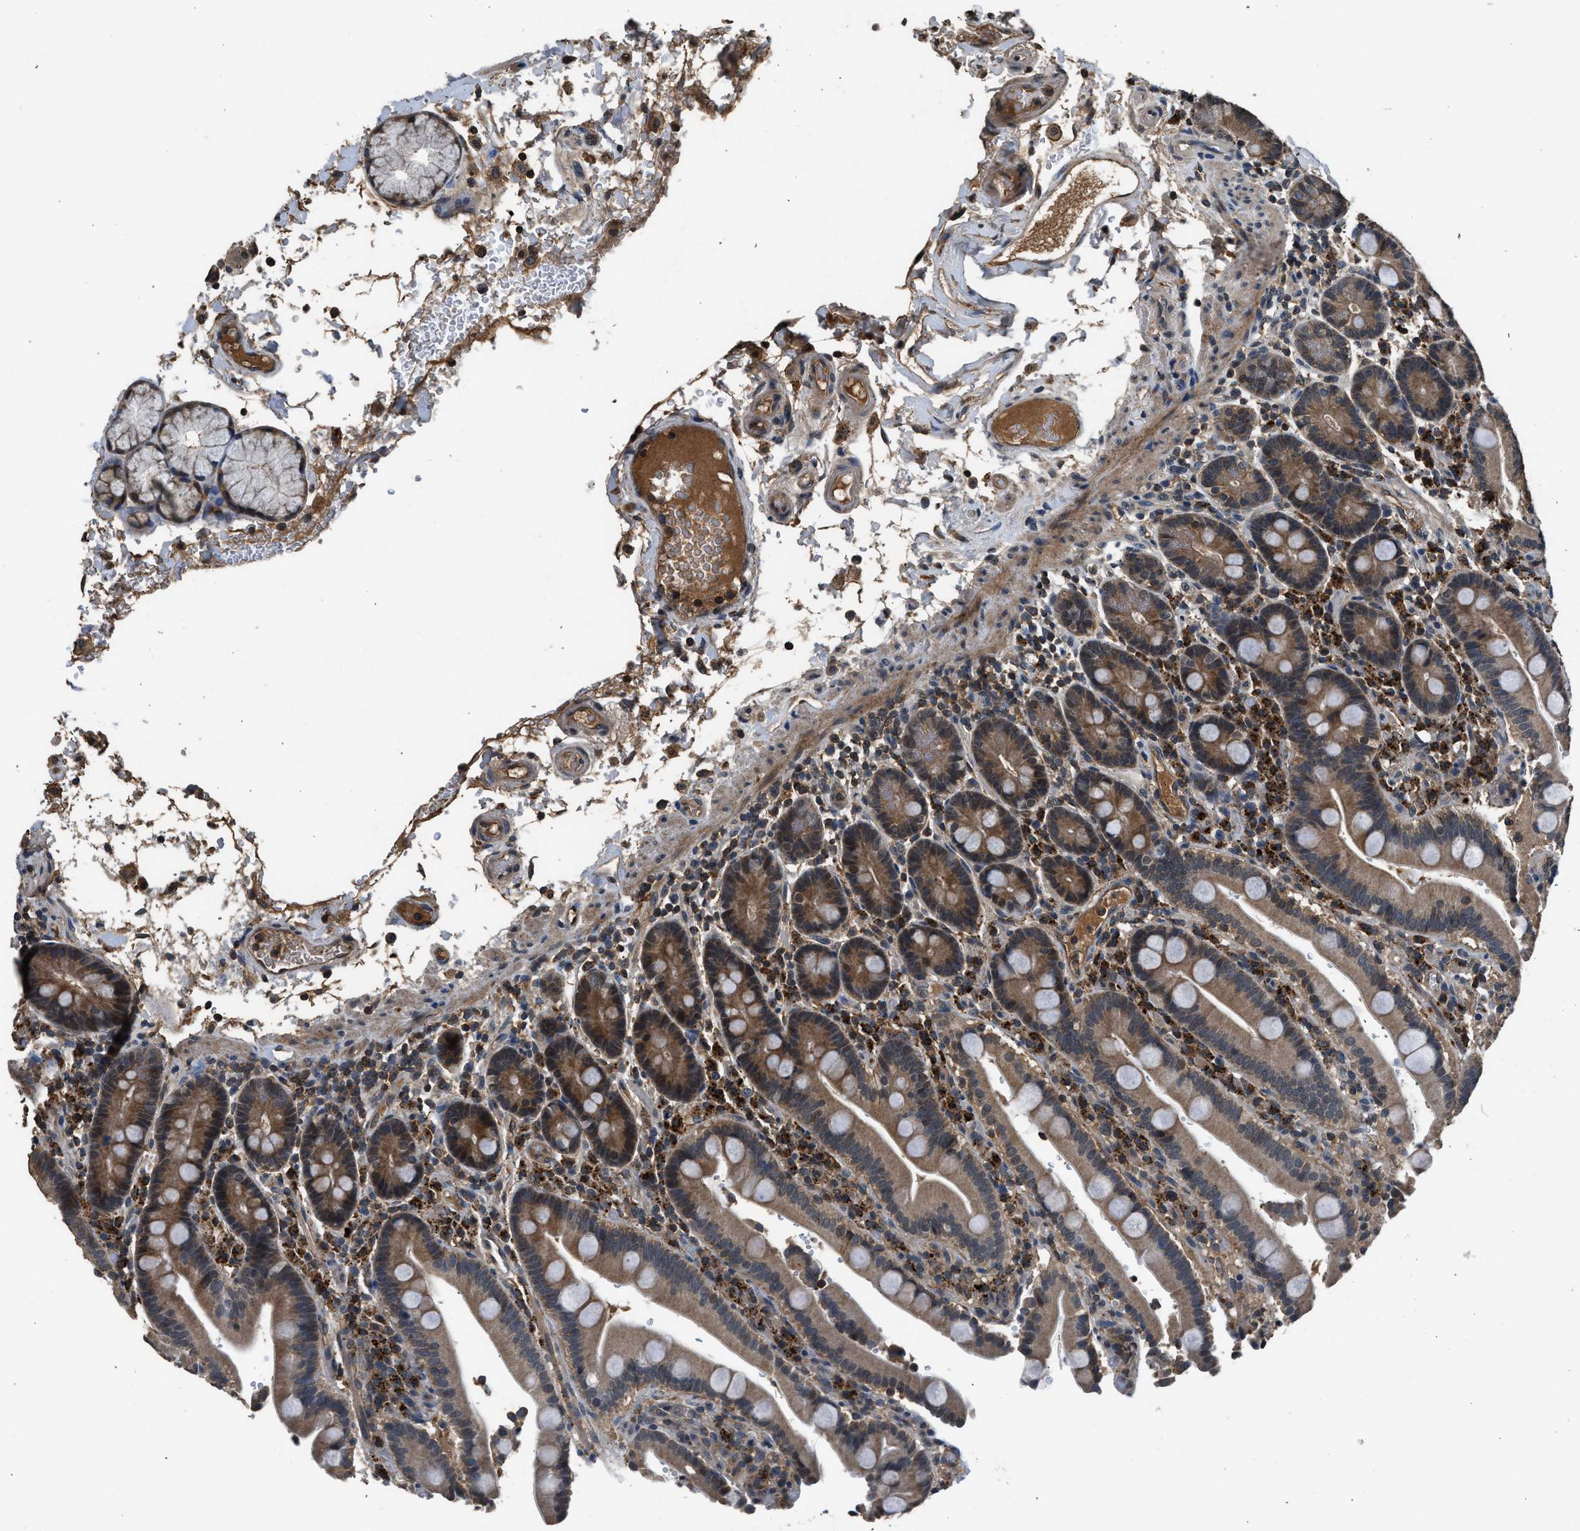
{"staining": {"intensity": "moderate", "quantity": "25%-75%", "location": "cytoplasmic/membranous,nuclear"}, "tissue": "duodenum", "cell_type": "Glandular cells", "image_type": "normal", "snomed": [{"axis": "morphology", "description": "Normal tissue, NOS"}, {"axis": "topography", "description": "Small intestine, NOS"}], "caption": "Immunohistochemistry (IHC) photomicrograph of benign human duodenum stained for a protein (brown), which shows medium levels of moderate cytoplasmic/membranous,nuclear staining in about 25%-75% of glandular cells.", "gene": "SLC15A4", "patient": {"sex": "female", "age": 71}}